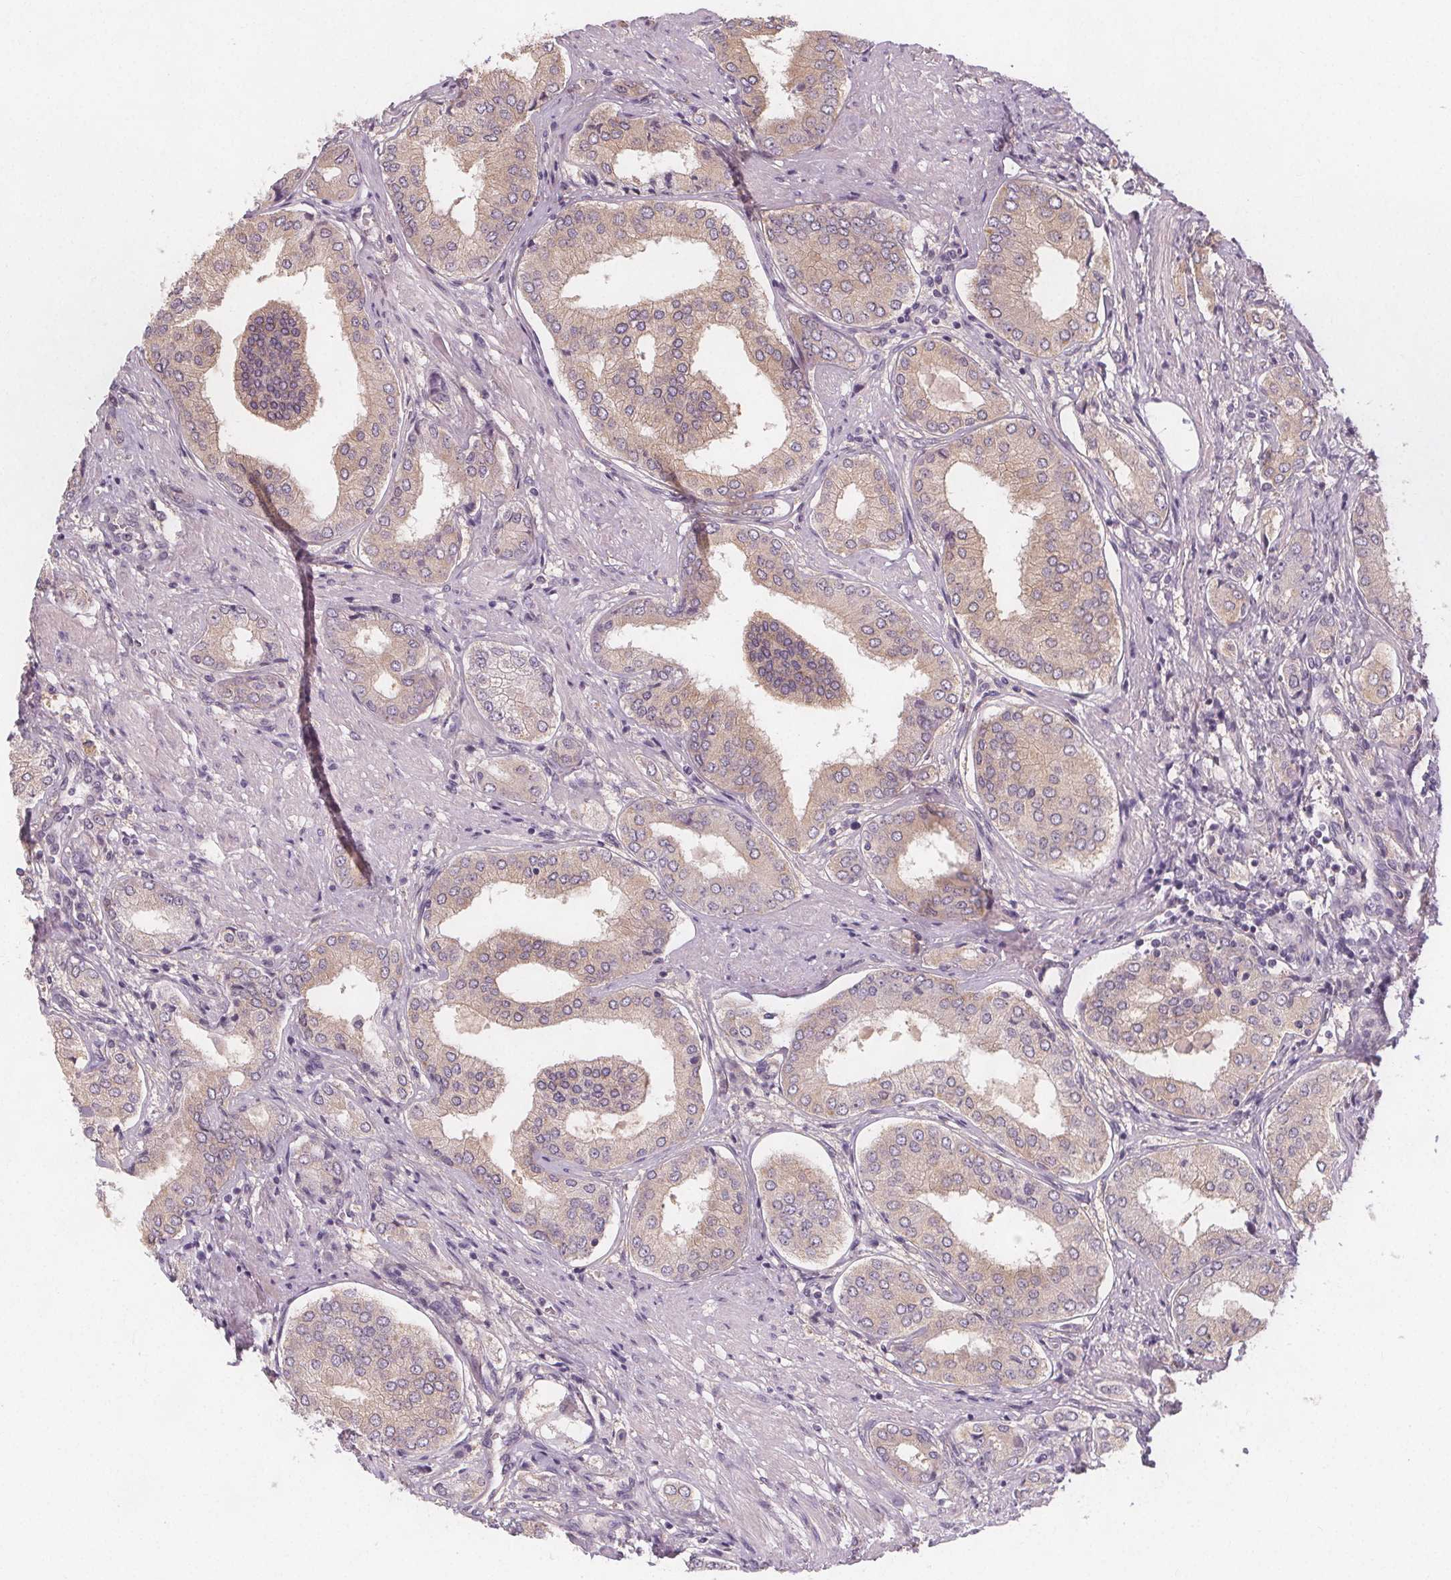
{"staining": {"intensity": "weak", "quantity": "25%-75%", "location": "cytoplasmic/membranous"}, "tissue": "prostate cancer", "cell_type": "Tumor cells", "image_type": "cancer", "snomed": [{"axis": "morphology", "description": "Adenocarcinoma, NOS"}, {"axis": "topography", "description": "Prostate"}], "caption": "DAB immunohistochemical staining of prostate cancer shows weak cytoplasmic/membranous protein positivity in about 25%-75% of tumor cells. (DAB (3,3'-diaminobenzidine) IHC with brightfield microscopy, high magnification).", "gene": "VNN1", "patient": {"sex": "male", "age": 63}}